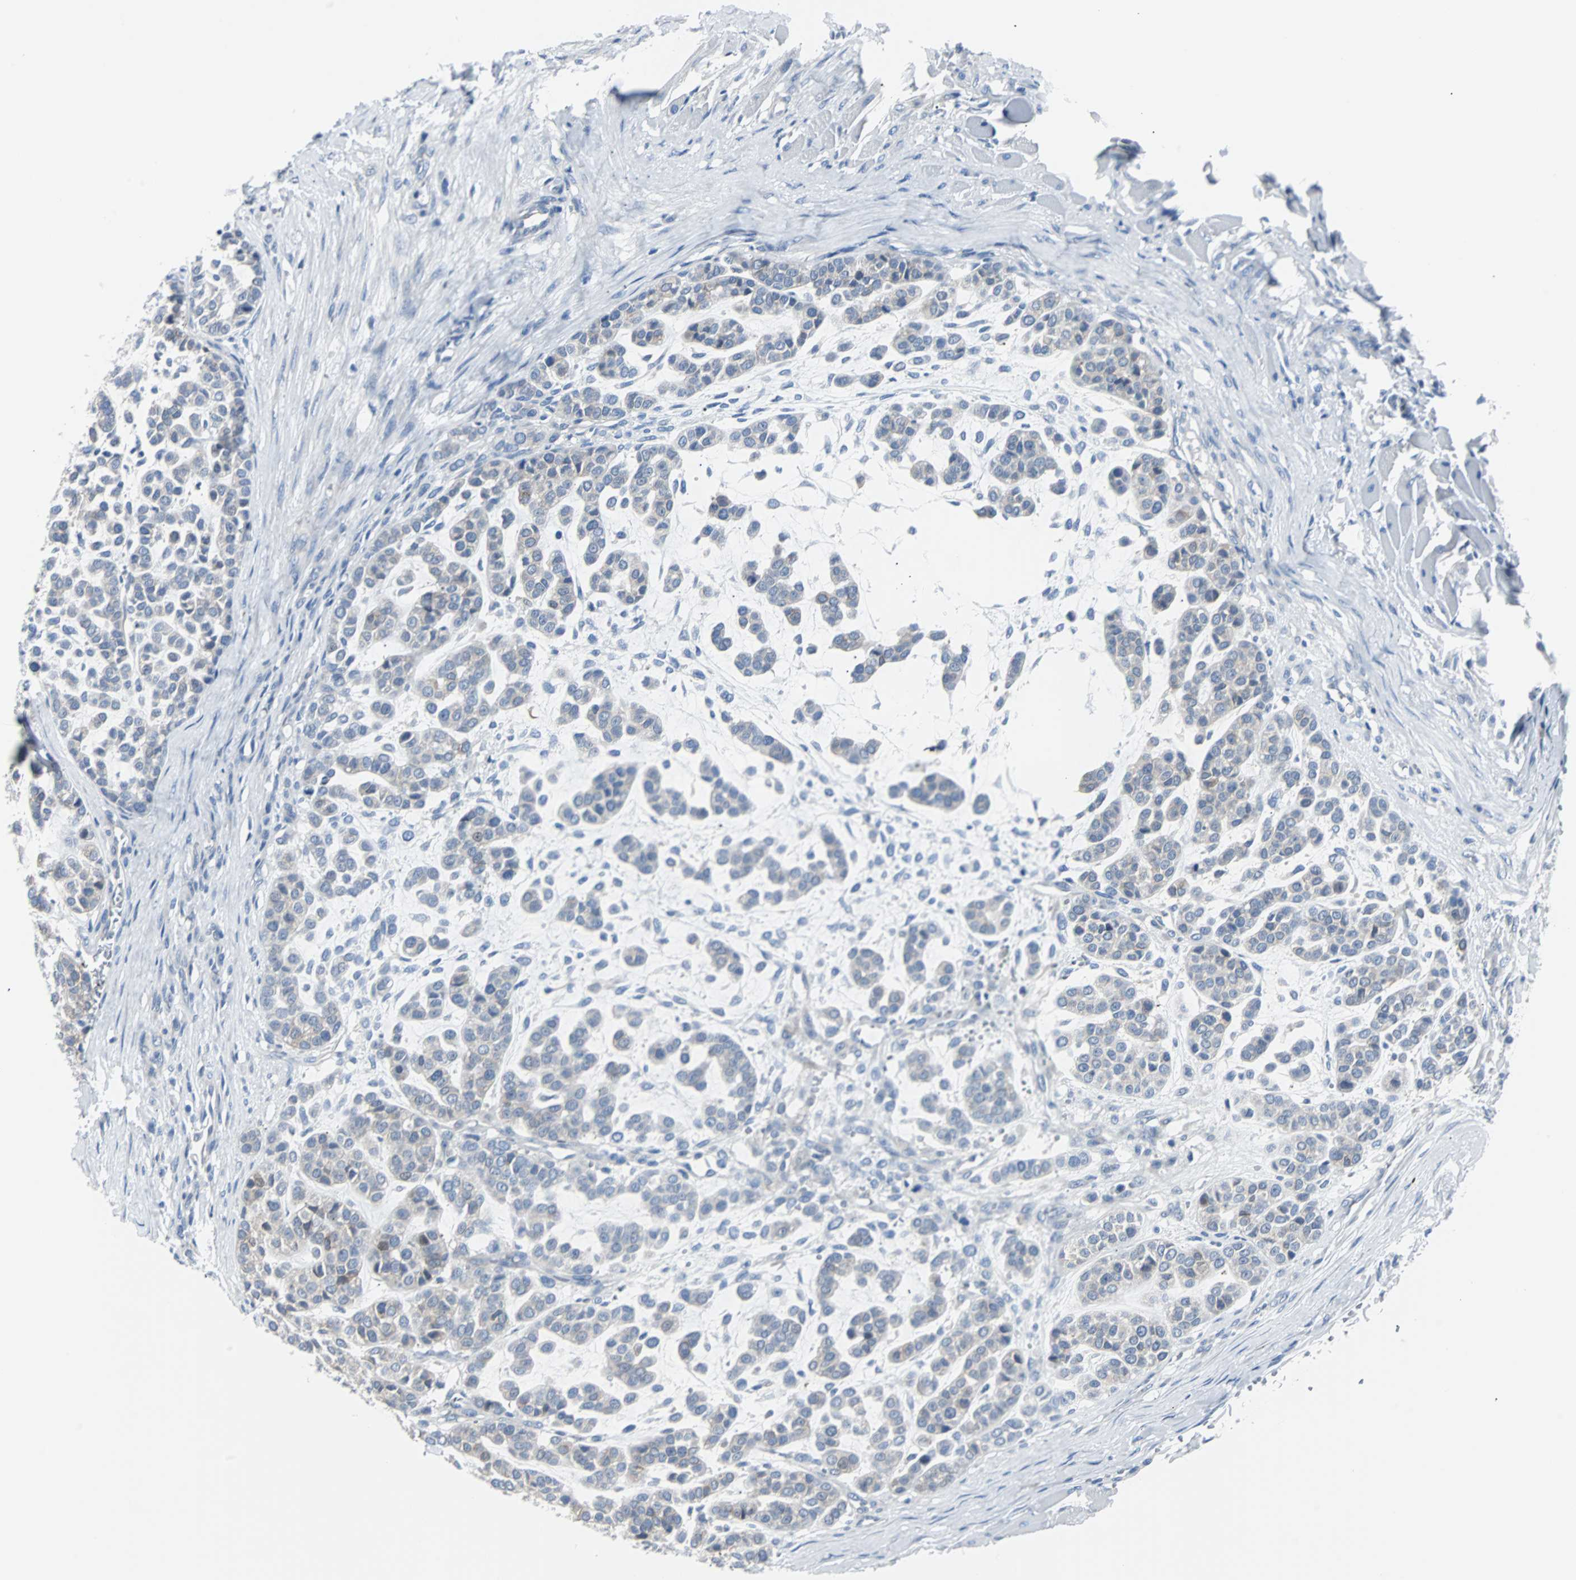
{"staining": {"intensity": "weak", "quantity": "25%-75%", "location": "cytoplasmic/membranous"}, "tissue": "head and neck cancer", "cell_type": "Tumor cells", "image_type": "cancer", "snomed": [{"axis": "morphology", "description": "Adenocarcinoma, NOS"}, {"axis": "morphology", "description": "Adenoma, NOS"}, {"axis": "topography", "description": "Head-Neck"}], "caption": "Protein staining of head and neck adenocarcinoma tissue reveals weak cytoplasmic/membranous expression in approximately 25%-75% of tumor cells.", "gene": "RASA1", "patient": {"sex": "female", "age": 55}}